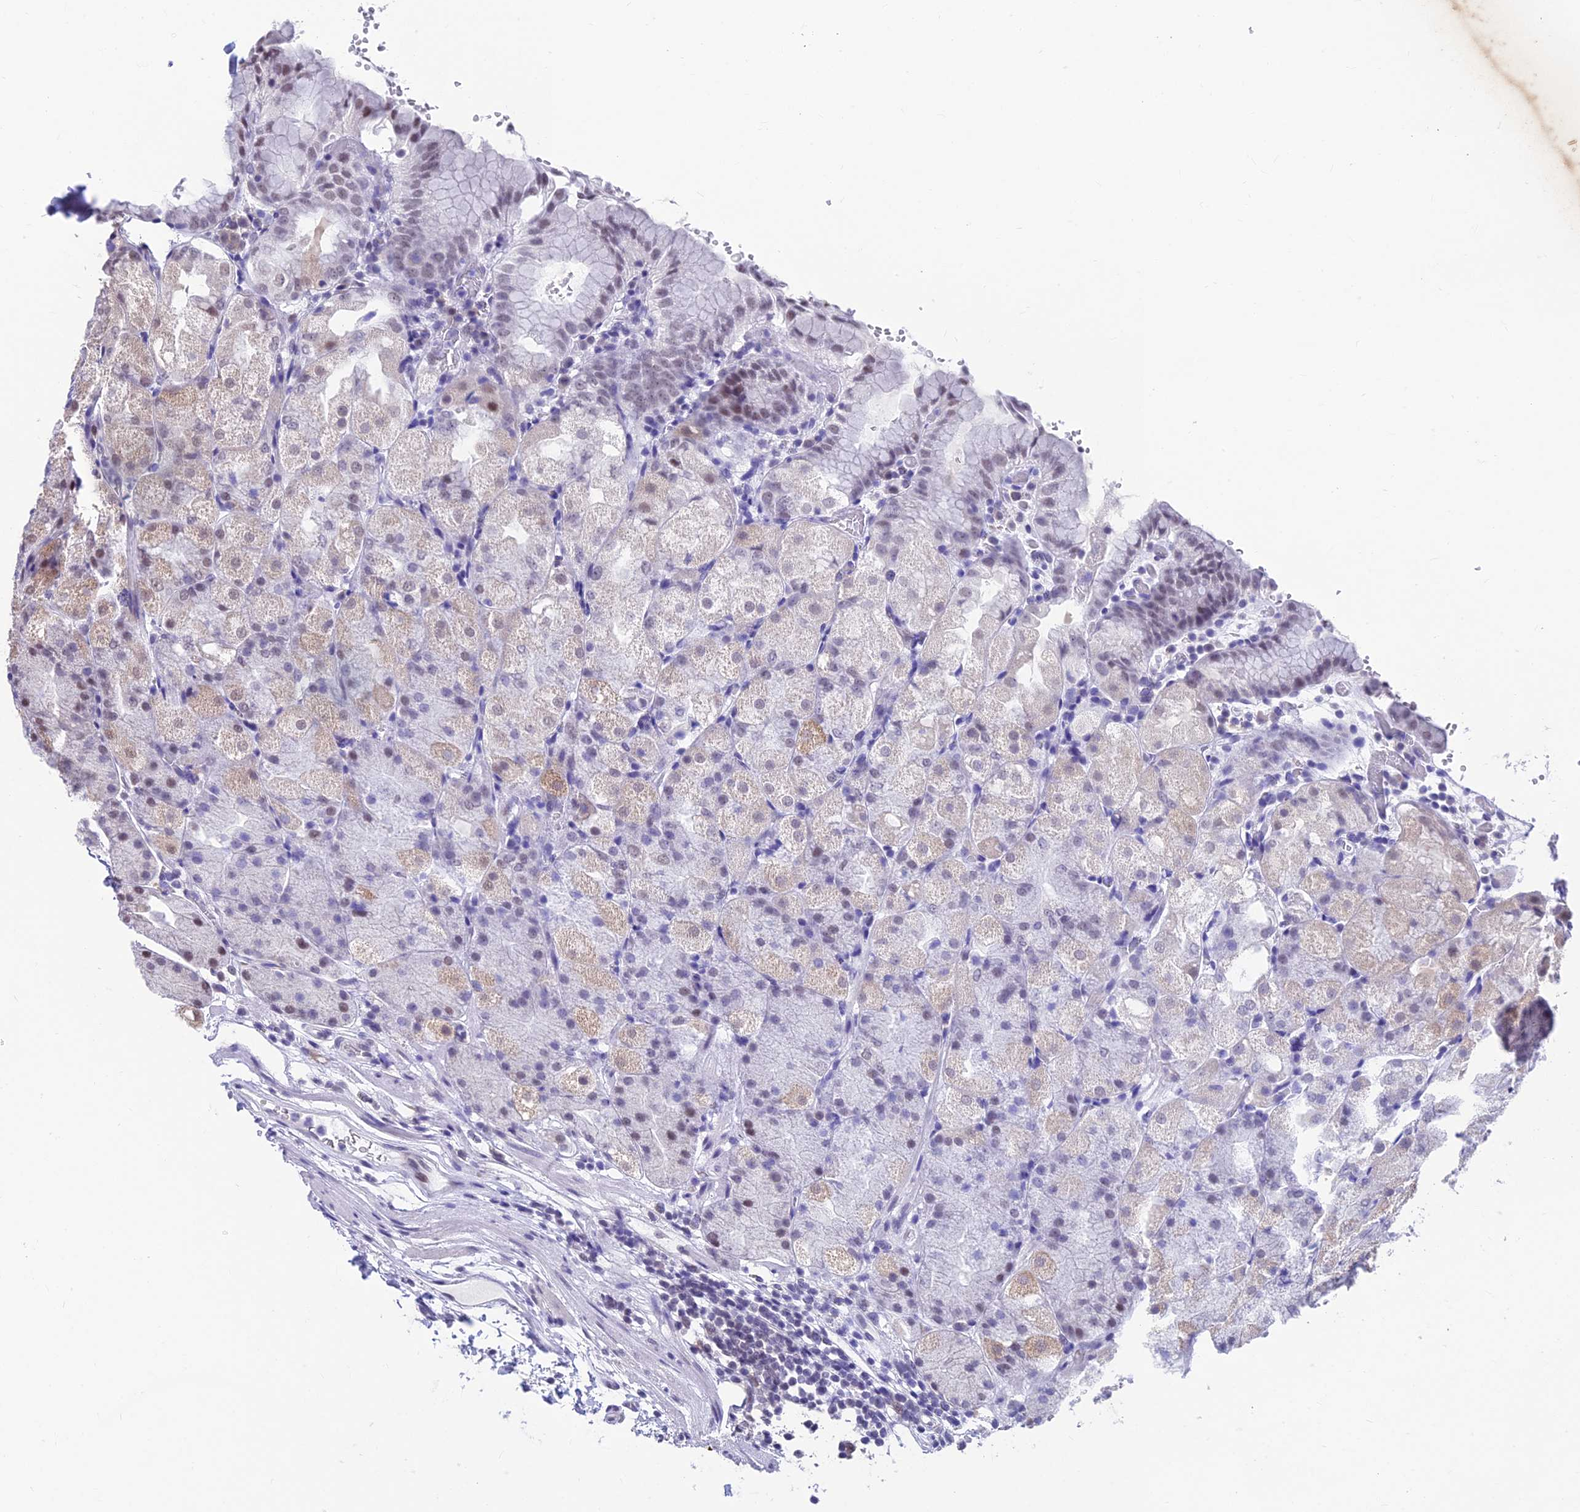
{"staining": {"intensity": "weak", "quantity": "<25%", "location": "cytoplasmic/membranous,nuclear"}, "tissue": "stomach", "cell_type": "Glandular cells", "image_type": "normal", "snomed": [{"axis": "morphology", "description": "Normal tissue, NOS"}, {"axis": "topography", "description": "Stomach, upper"}, {"axis": "topography", "description": "Stomach, lower"}], "caption": "An IHC micrograph of benign stomach is shown. There is no staining in glandular cells of stomach. (DAB (3,3'-diaminobenzidine) IHC with hematoxylin counter stain).", "gene": "KIAA1191", "patient": {"sex": "male", "age": 62}}